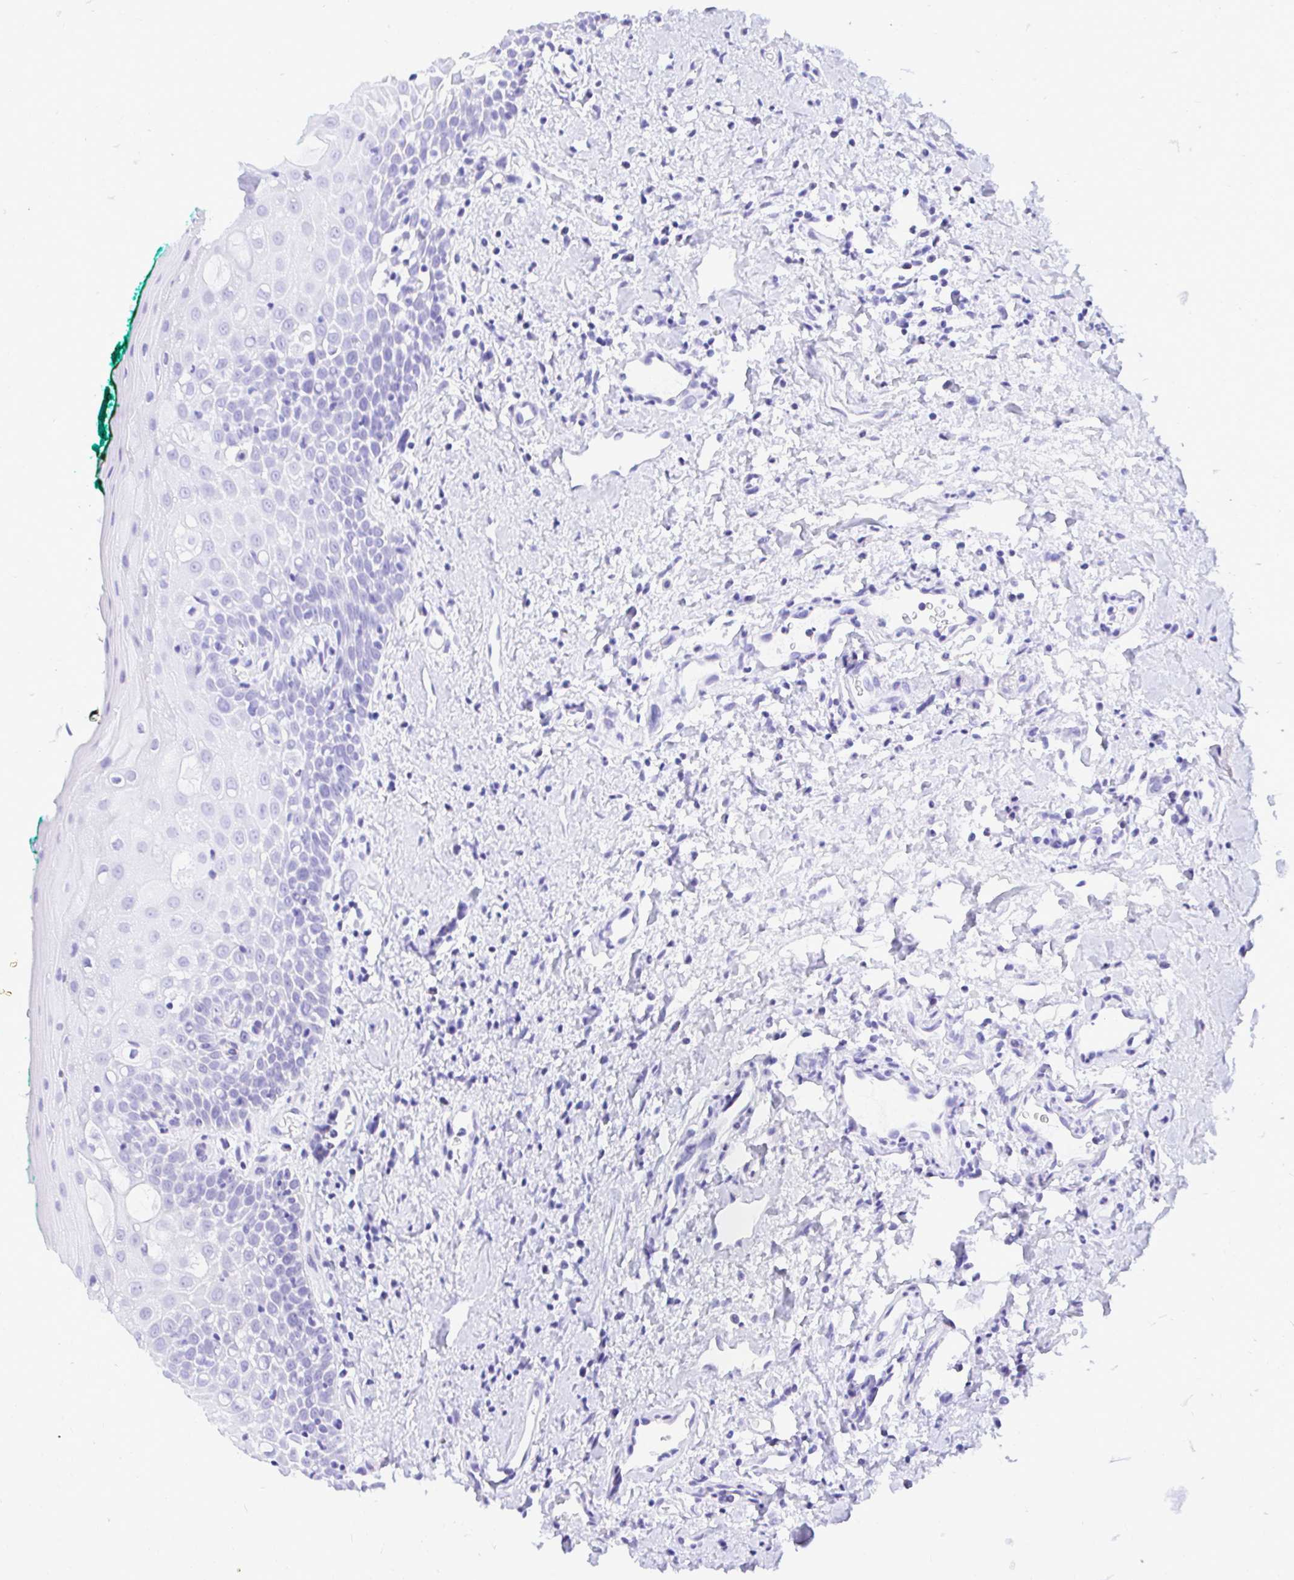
{"staining": {"intensity": "negative", "quantity": "none", "location": "none"}, "tissue": "oral mucosa", "cell_type": "Squamous epithelial cells", "image_type": "normal", "snomed": [{"axis": "morphology", "description": "Normal tissue, NOS"}, {"axis": "topography", "description": "Oral tissue"}], "caption": "Normal oral mucosa was stained to show a protein in brown. There is no significant staining in squamous epithelial cells. Nuclei are stained in blue.", "gene": "FATE1", "patient": {"sex": "female", "age": 70}}